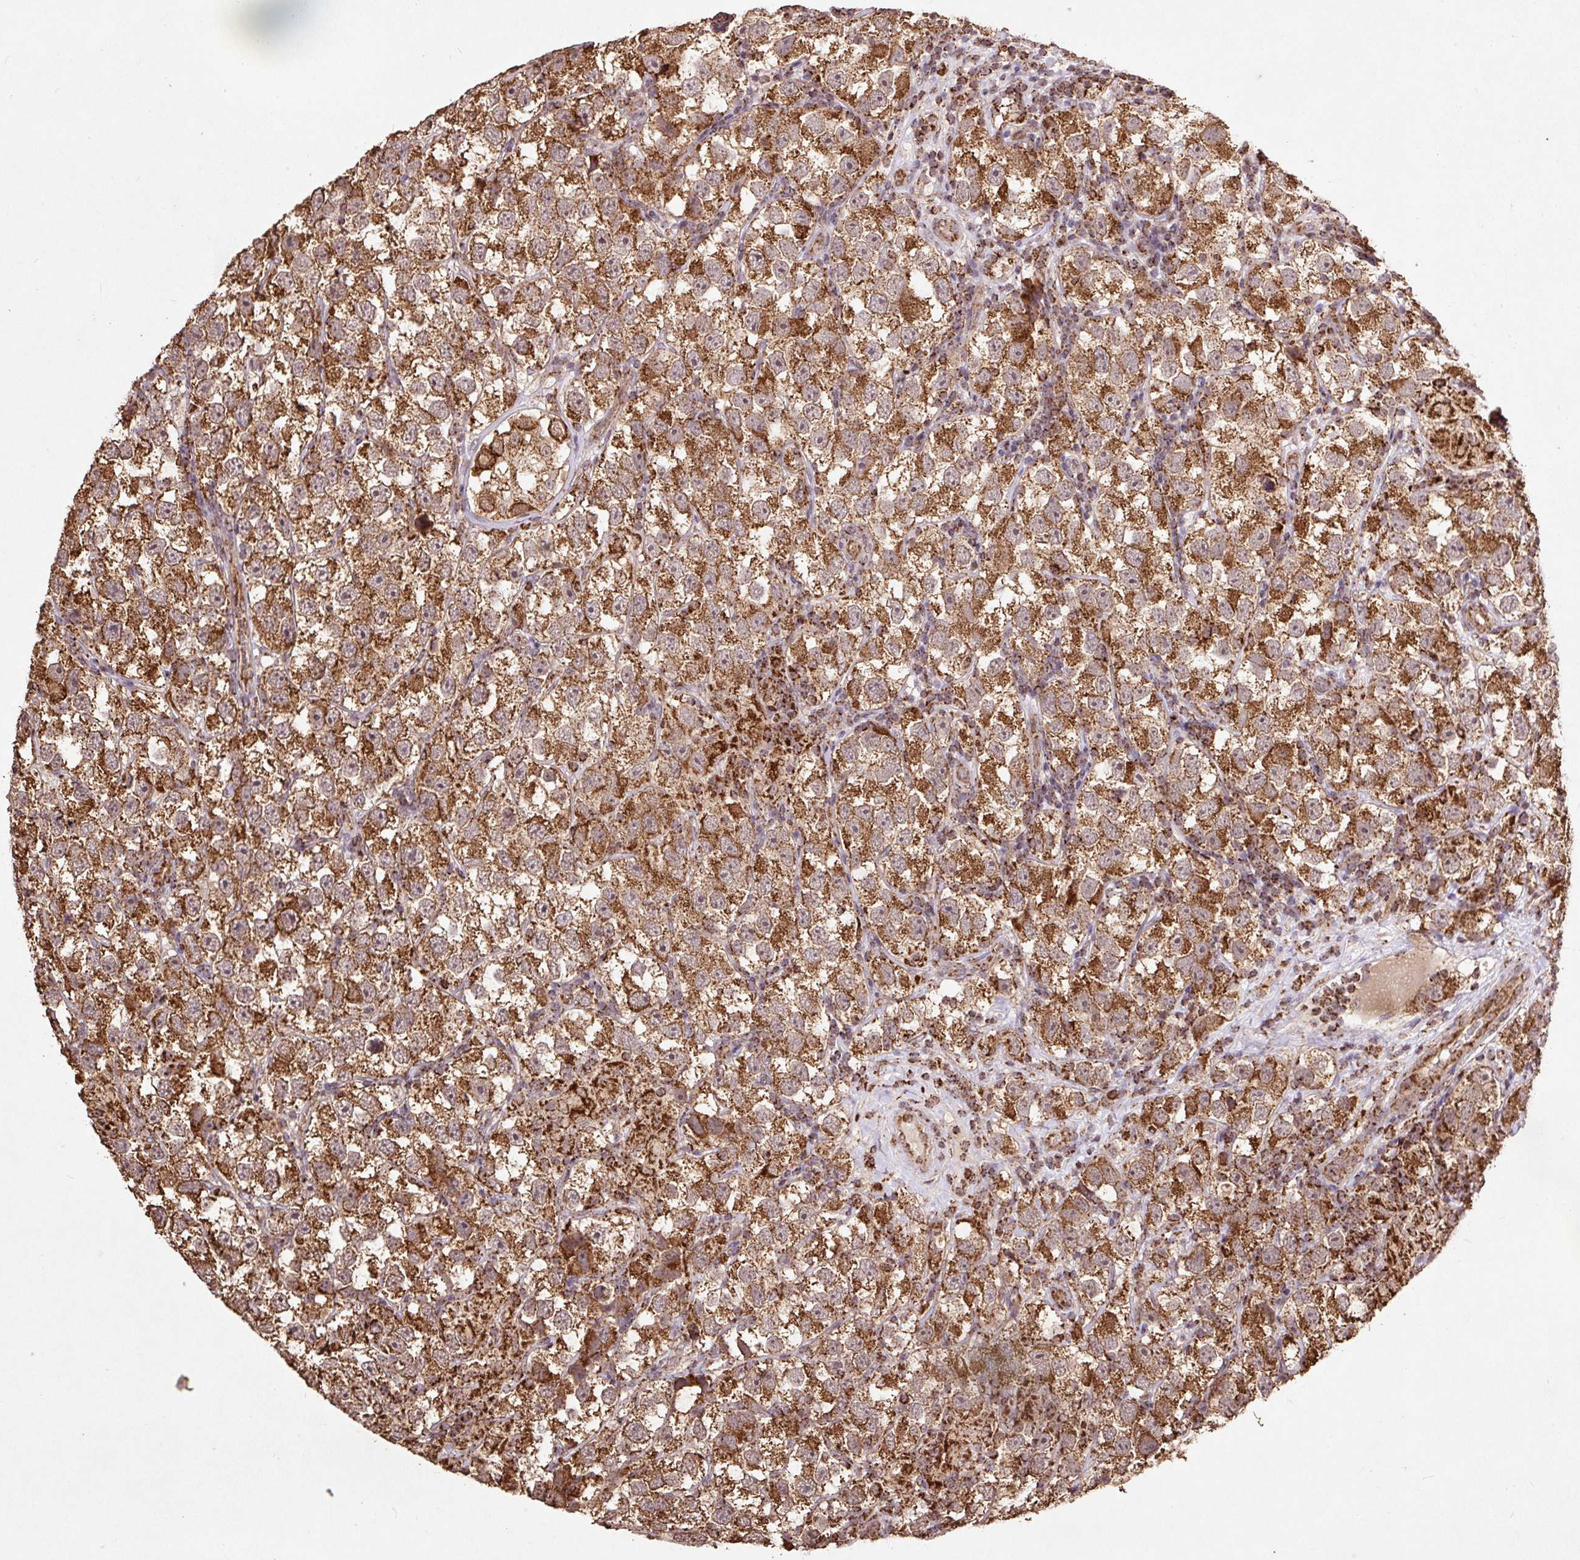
{"staining": {"intensity": "moderate", "quantity": ">75%", "location": "cytoplasmic/membranous"}, "tissue": "testis cancer", "cell_type": "Tumor cells", "image_type": "cancer", "snomed": [{"axis": "morphology", "description": "Seminoma, NOS"}, {"axis": "topography", "description": "Testis"}], "caption": "There is medium levels of moderate cytoplasmic/membranous positivity in tumor cells of testis cancer, as demonstrated by immunohistochemical staining (brown color).", "gene": "ATP5F1A", "patient": {"sex": "male", "age": 26}}